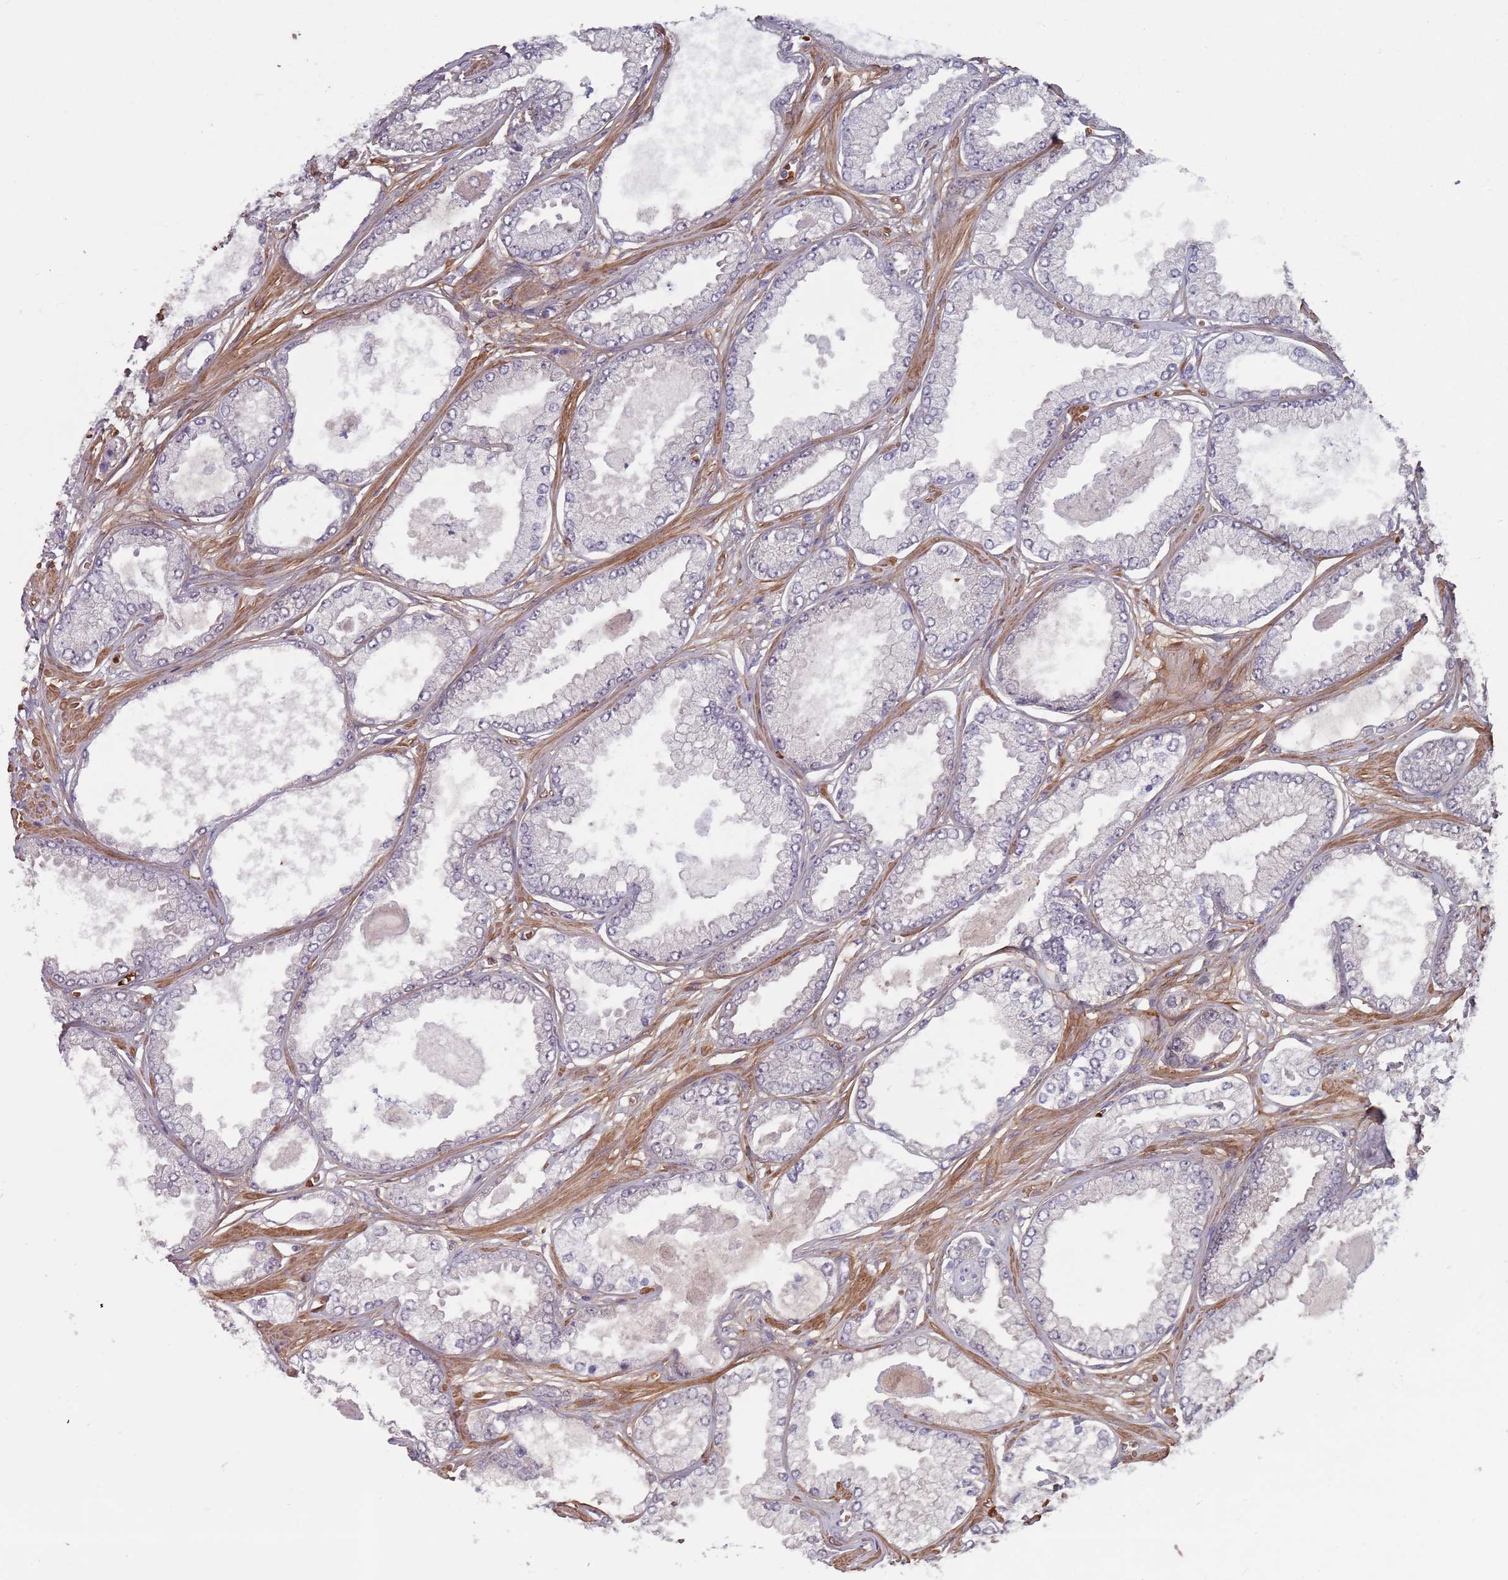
{"staining": {"intensity": "negative", "quantity": "none", "location": "none"}, "tissue": "prostate cancer", "cell_type": "Tumor cells", "image_type": "cancer", "snomed": [{"axis": "morphology", "description": "Adenocarcinoma, Low grade"}, {"axis": "topography", "description": "Prostate"}], "caption": "Histopathology image shows no significant protein staining in tumor cells of adenocarcinoma (low-grade) (prostate). (DAB (3,3'-diaminobenzidine) IHC, high magnification).", "gene": "CLNS1A", "patient": {"sex": "male", "age": 64}}